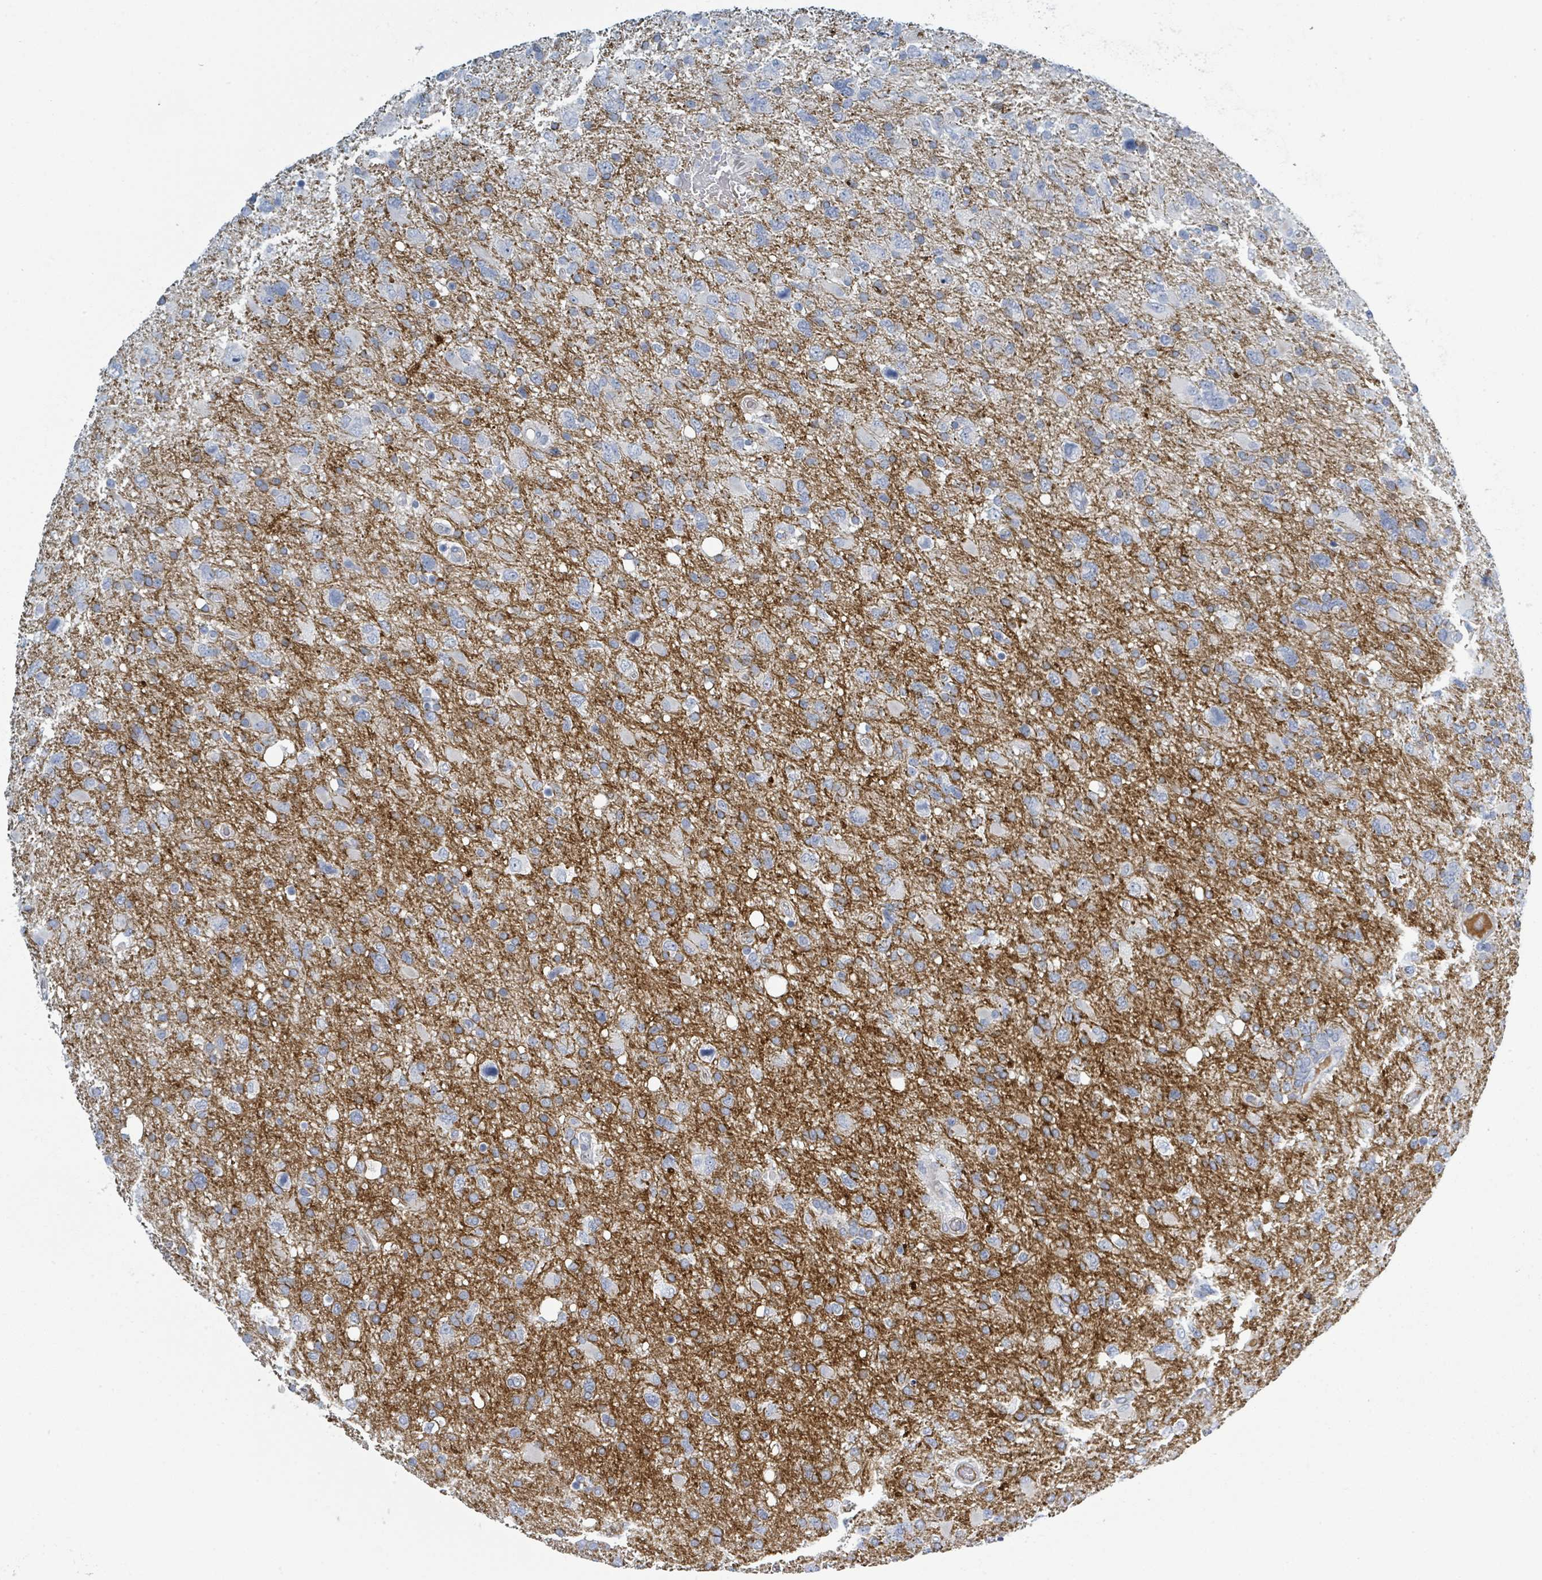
{"staining": {"intensity": "negative", "quantity": "none", "location": "none"}, "tissue": "glioma", "cell_type": "Tumor cells", "image_type": "cancer", "snomed": [{"axis": "morphology", "description": "Glioma, malignant, High grade"}, {"axis": "topography", "description": "Brain"}], "caption": "Tumor cells show no significant positivity in glioma.", "gene": "RAB33B", "patient": {"sex": "male", "age": 61}}